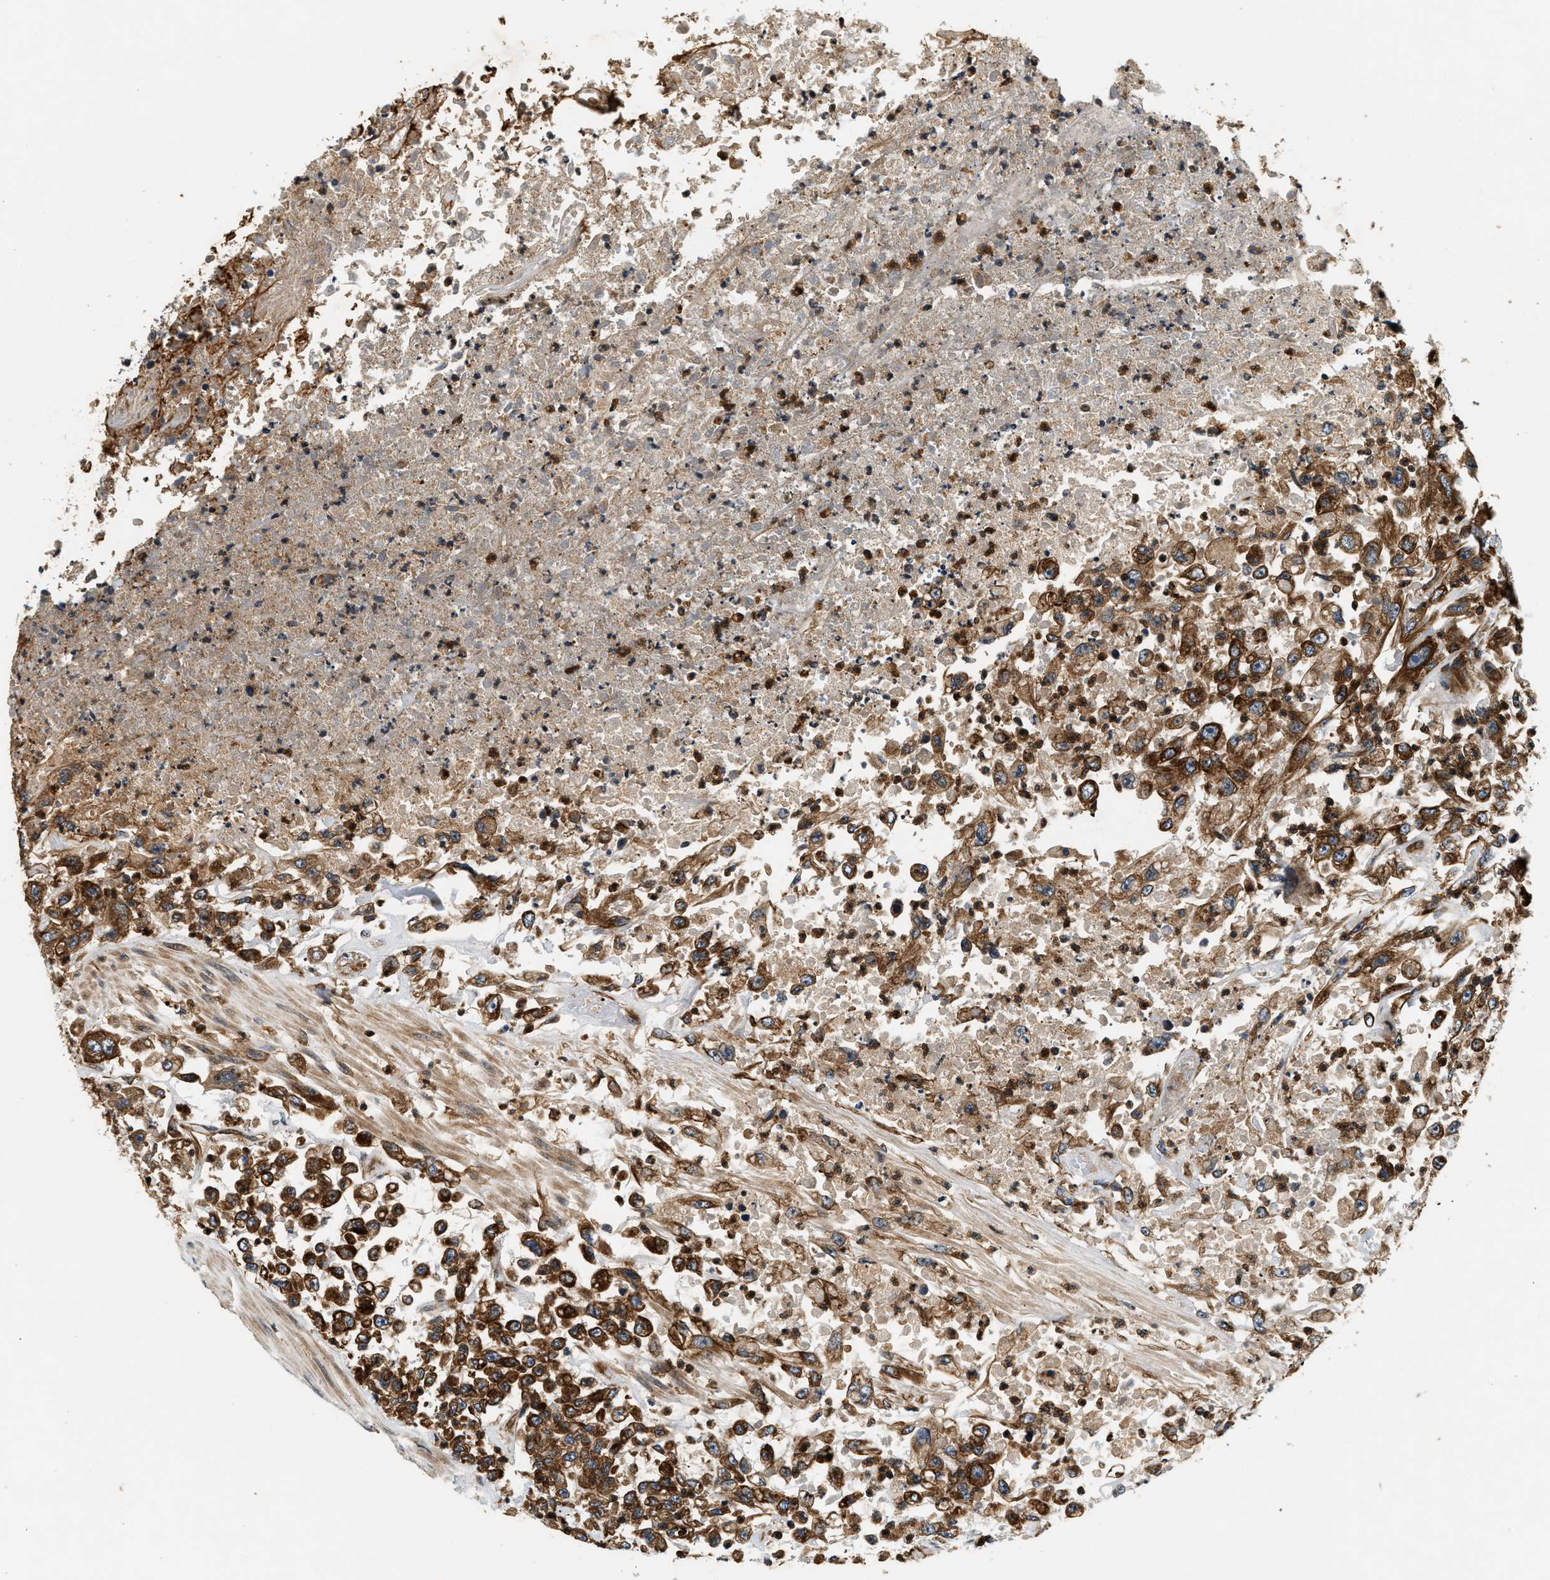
{"staining": {"intensity": "strong", "quantity": ">75%", "location": "cytoplasmic/membranous"}, "tissue": "urothelial cancer", "cell_type": "Tumor cells", "image_type": "cancer", "snomed": [{"axis": "morphology", "description": "Urothelial carcinoma, High grade"}, {"axis": "topography", "description": "Urinary bladder"}], "caption": "Immunohistochemistry histopathology image of human high-grade urothelial carcinoma stained for a protein (brown), which reveals high levels of strong cytoplasmic/membranous positivity in about >75% of tumor cells.", "gene": "SAMD9", "patient": {"sex": "male", "age": 46}}